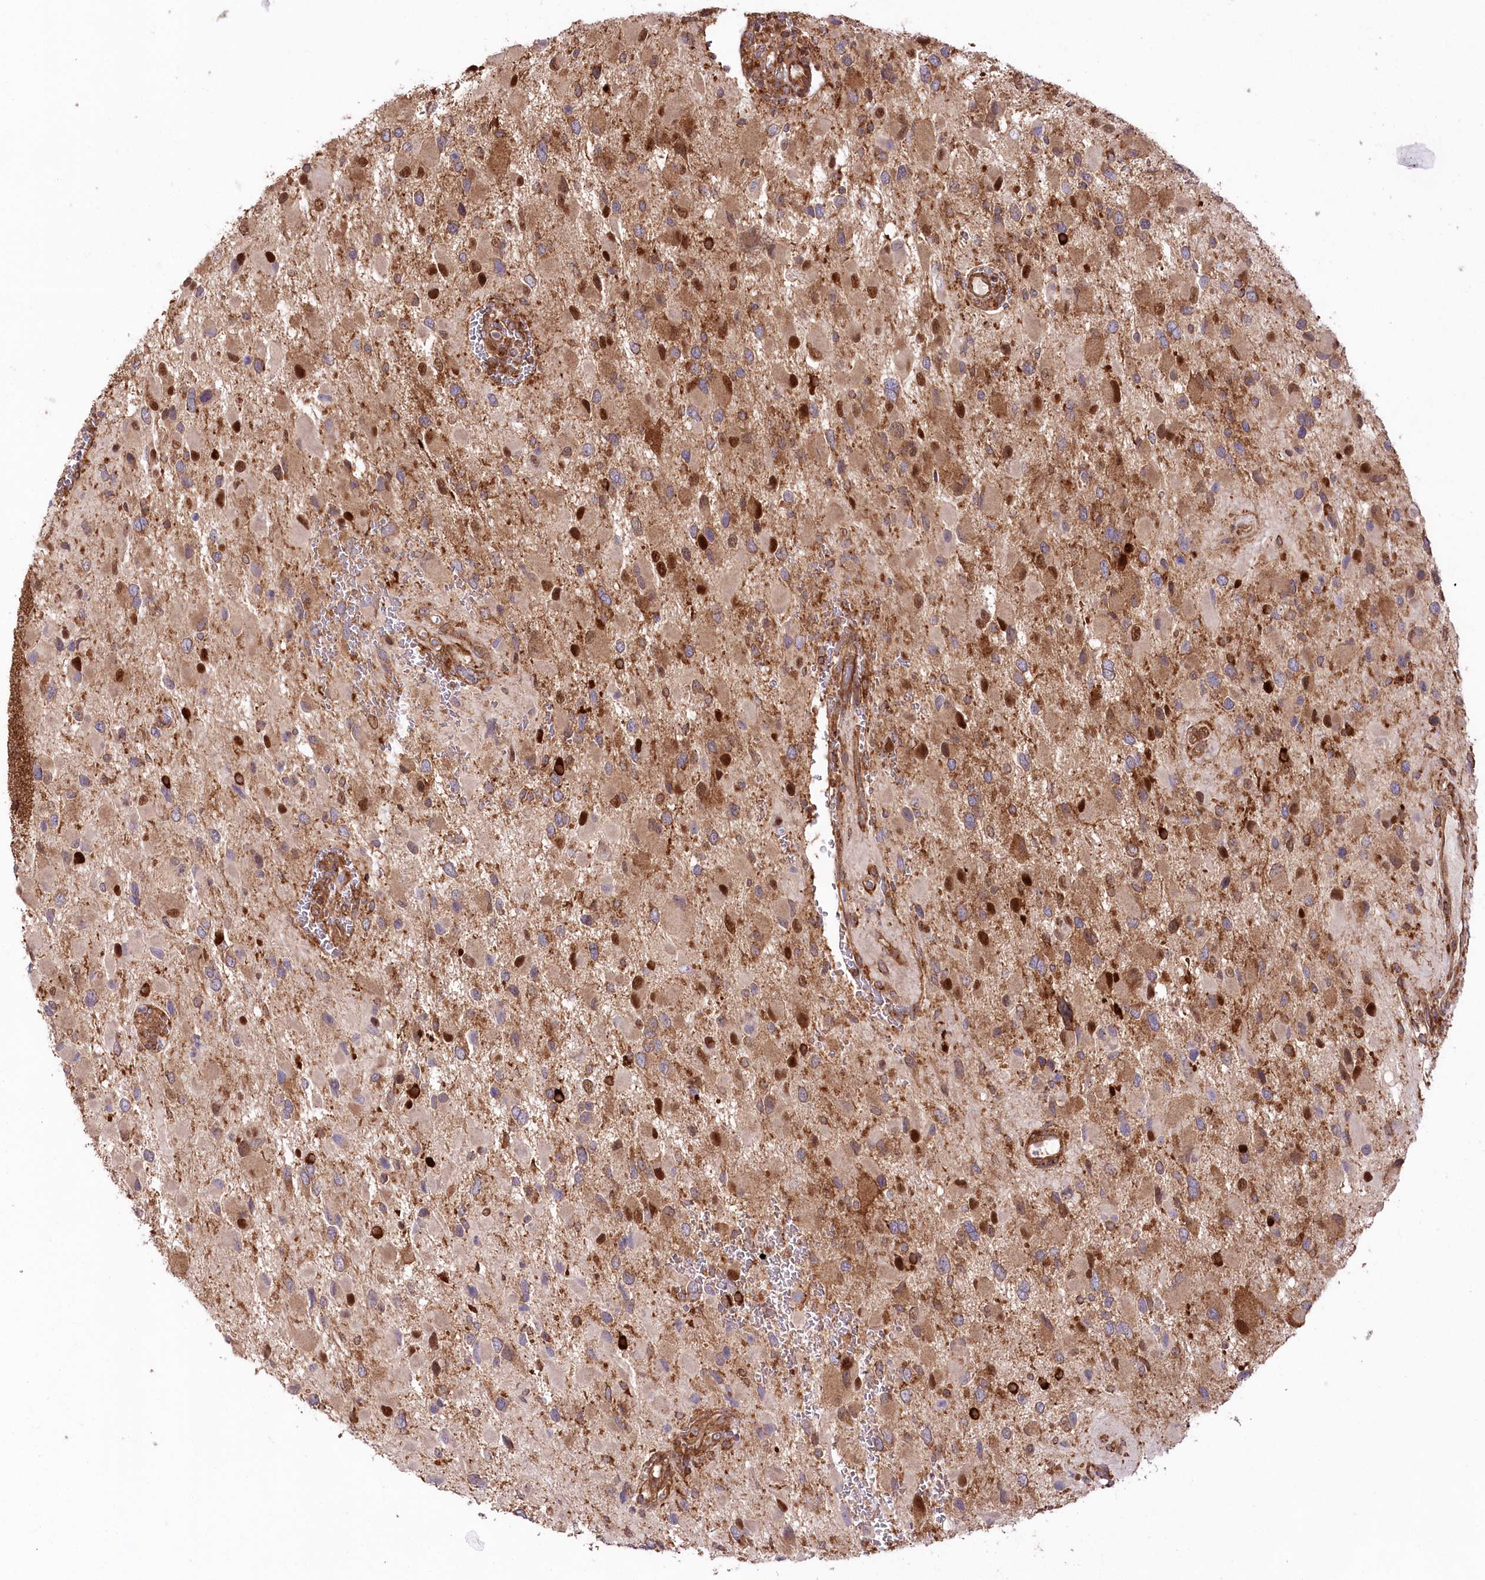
{"staining": {"intensity": "moderate", "quantity": ">75%", "location": "cytoplasmic/membranous"}, "tissue": "glioma", "cell_type": "Tumor cells", "image_type": "cancer", "snomed": [{"axis": "morphology", "description": "Glioma, malignant, High grade"}, {"axis": "topography", "description": "Brain"}], "caption": "Immunohistochemistry (IHC) of human malignant glioma (high-grade) reveals medium levels of moderate cytoplasmic/membranous expression in about >75% of tumor cells.", "gene": "CCDC91", "patient": {"sex": "male", "age": 53}}